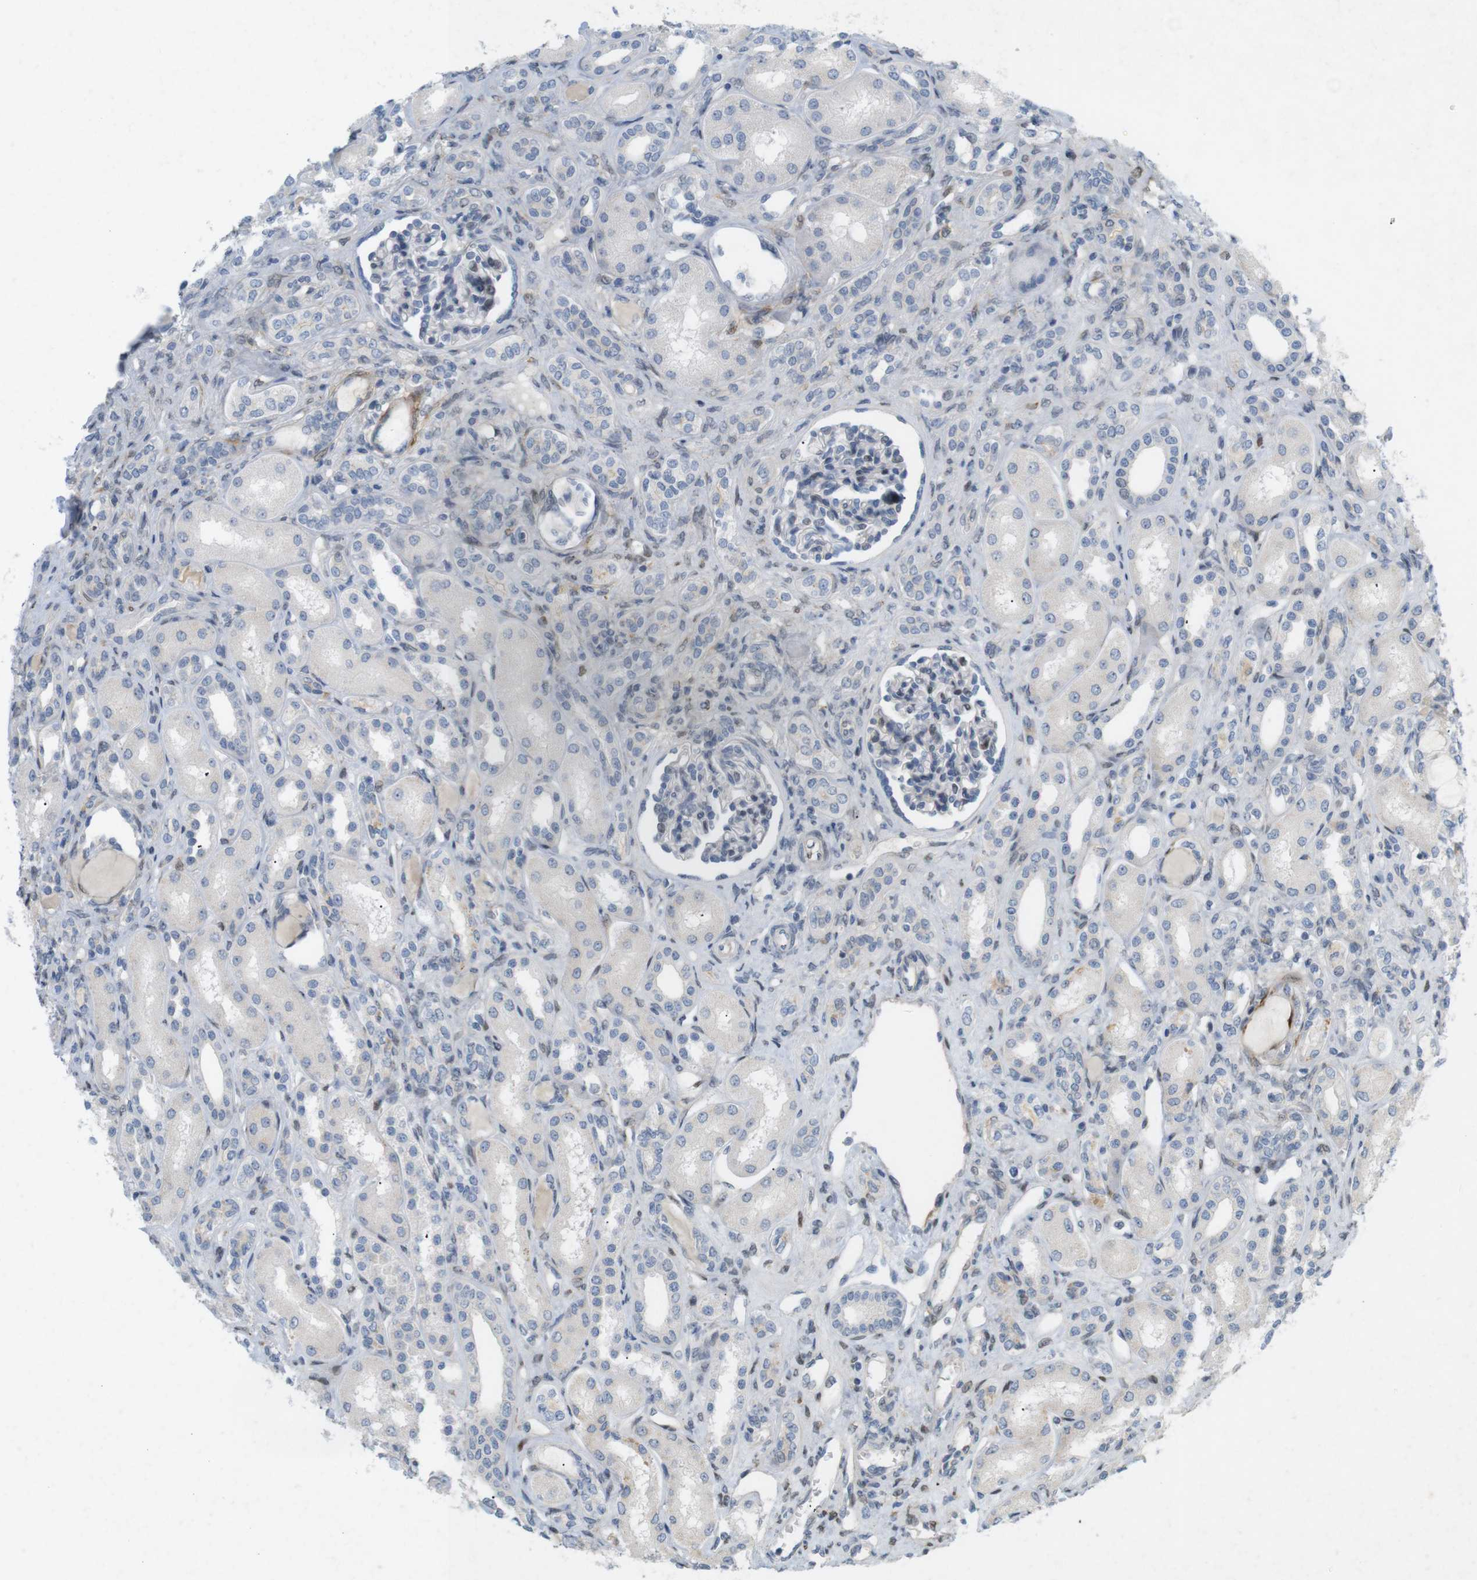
{"staining": {"intensity": "negative", "quantity": "none", "location": "none"}, "tissue": "kidney", "cell_type": "Cells in glomeruli", "image_type": "normal", "snomed": [{"axis": "morphology", "description": "Normal tissue, NOS"}, {"axis": "topography", "description": "Kidney"}], "caption": "Kidney stained for a protein using immunohistochemistry displays no positivity cells in glomeruli.", "gene": "PPP1R14A", "patient": {"sex": "male", "age": 7}}